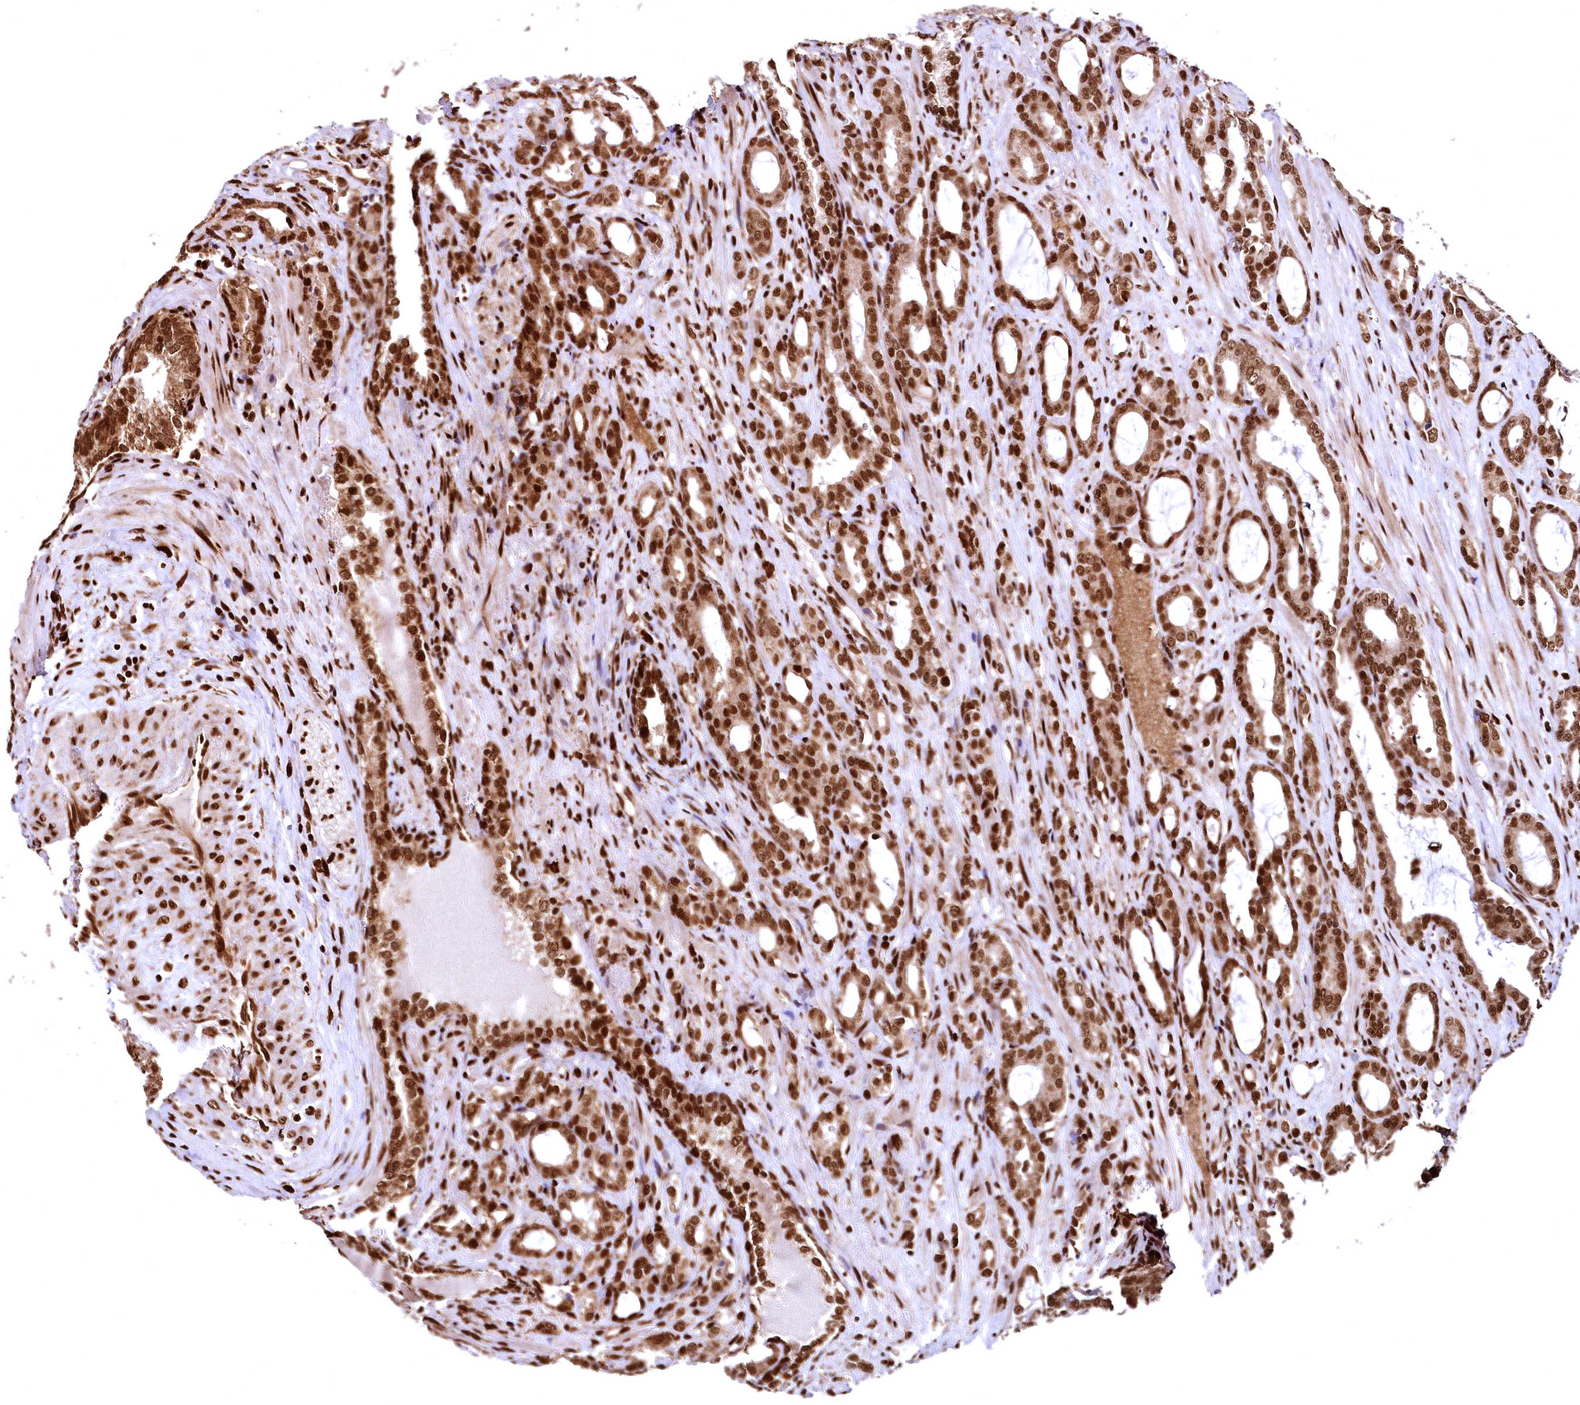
{"staining": {"intensity": "moderate", "quantity": ">75%", "location": "cytoplasmic/membranous,nuclear"}, "tissue": "prostate cancer", "cell_type": "Tumor cells", "image_type": "cancer", "snomed": [{"axis": "morphology", "description": "Adenocarcinoma, High grade"}, {"axis": "topography", "description": "Prostate"}], "caption": "Prostate cancer (adenocarcinoma (high-grade)) tissue exhibits moderate cytoplasmic/membranous and nuclear staining in approximately >75% of tumor cells", "gene": "PDS5B", "patient": {"sex": "male", "age": 72}}